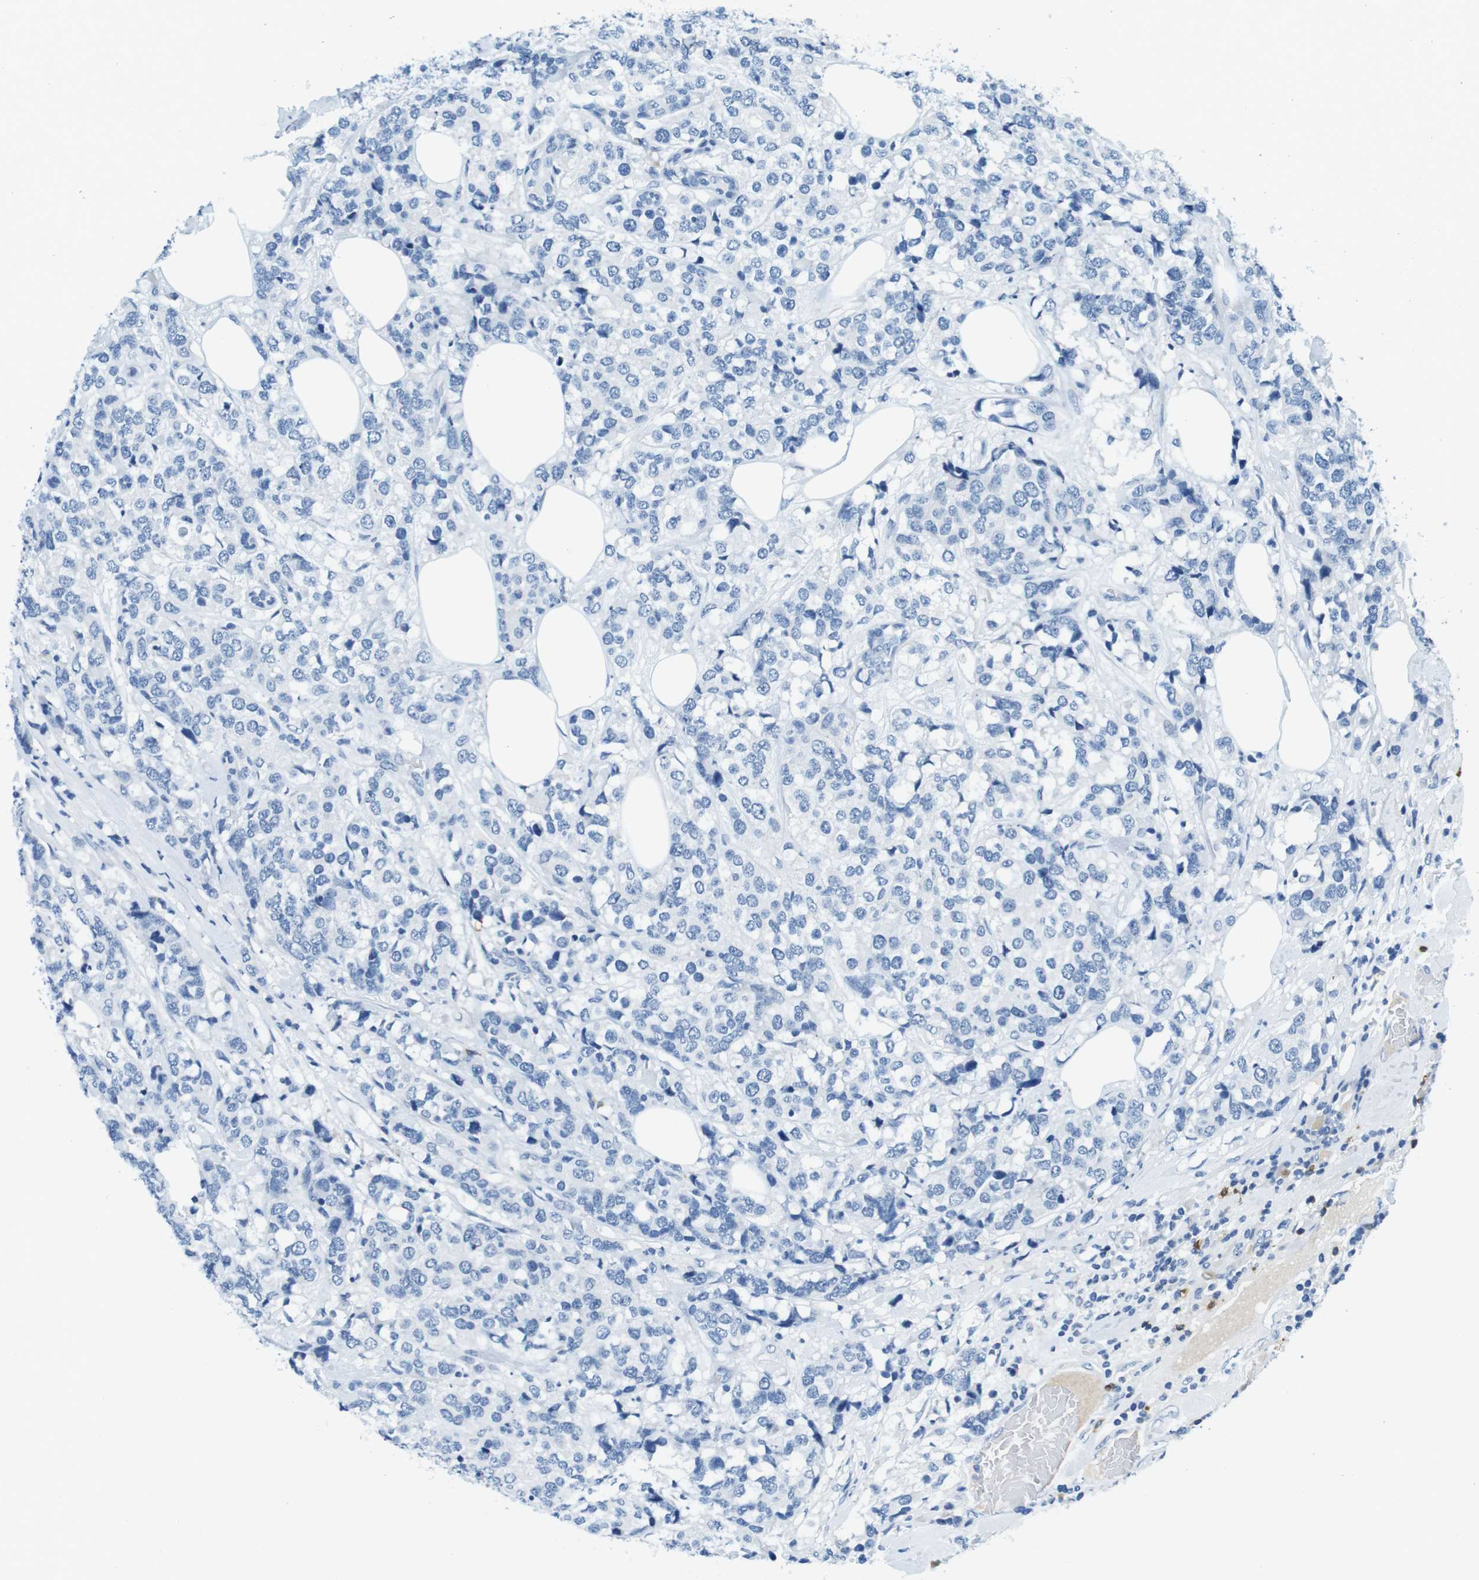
{"staining": {"intensity": "negative", "quantity": "none", "location": "none"}, "tissue": "breast cancer", "cell_type": "Tumor cells", "image_type": "cancer", "snomed": [{"axis": "morphology", "description": "Lobular carcinoma"}, {"axis": "topography", "description": "Breast"}], "caption": "Breast lobular carcinoma stained for a protein using IHC exhibits no positivity tumor cells.", "gene": "IGHD", "patient": {"sex": "female", "age": 59}}